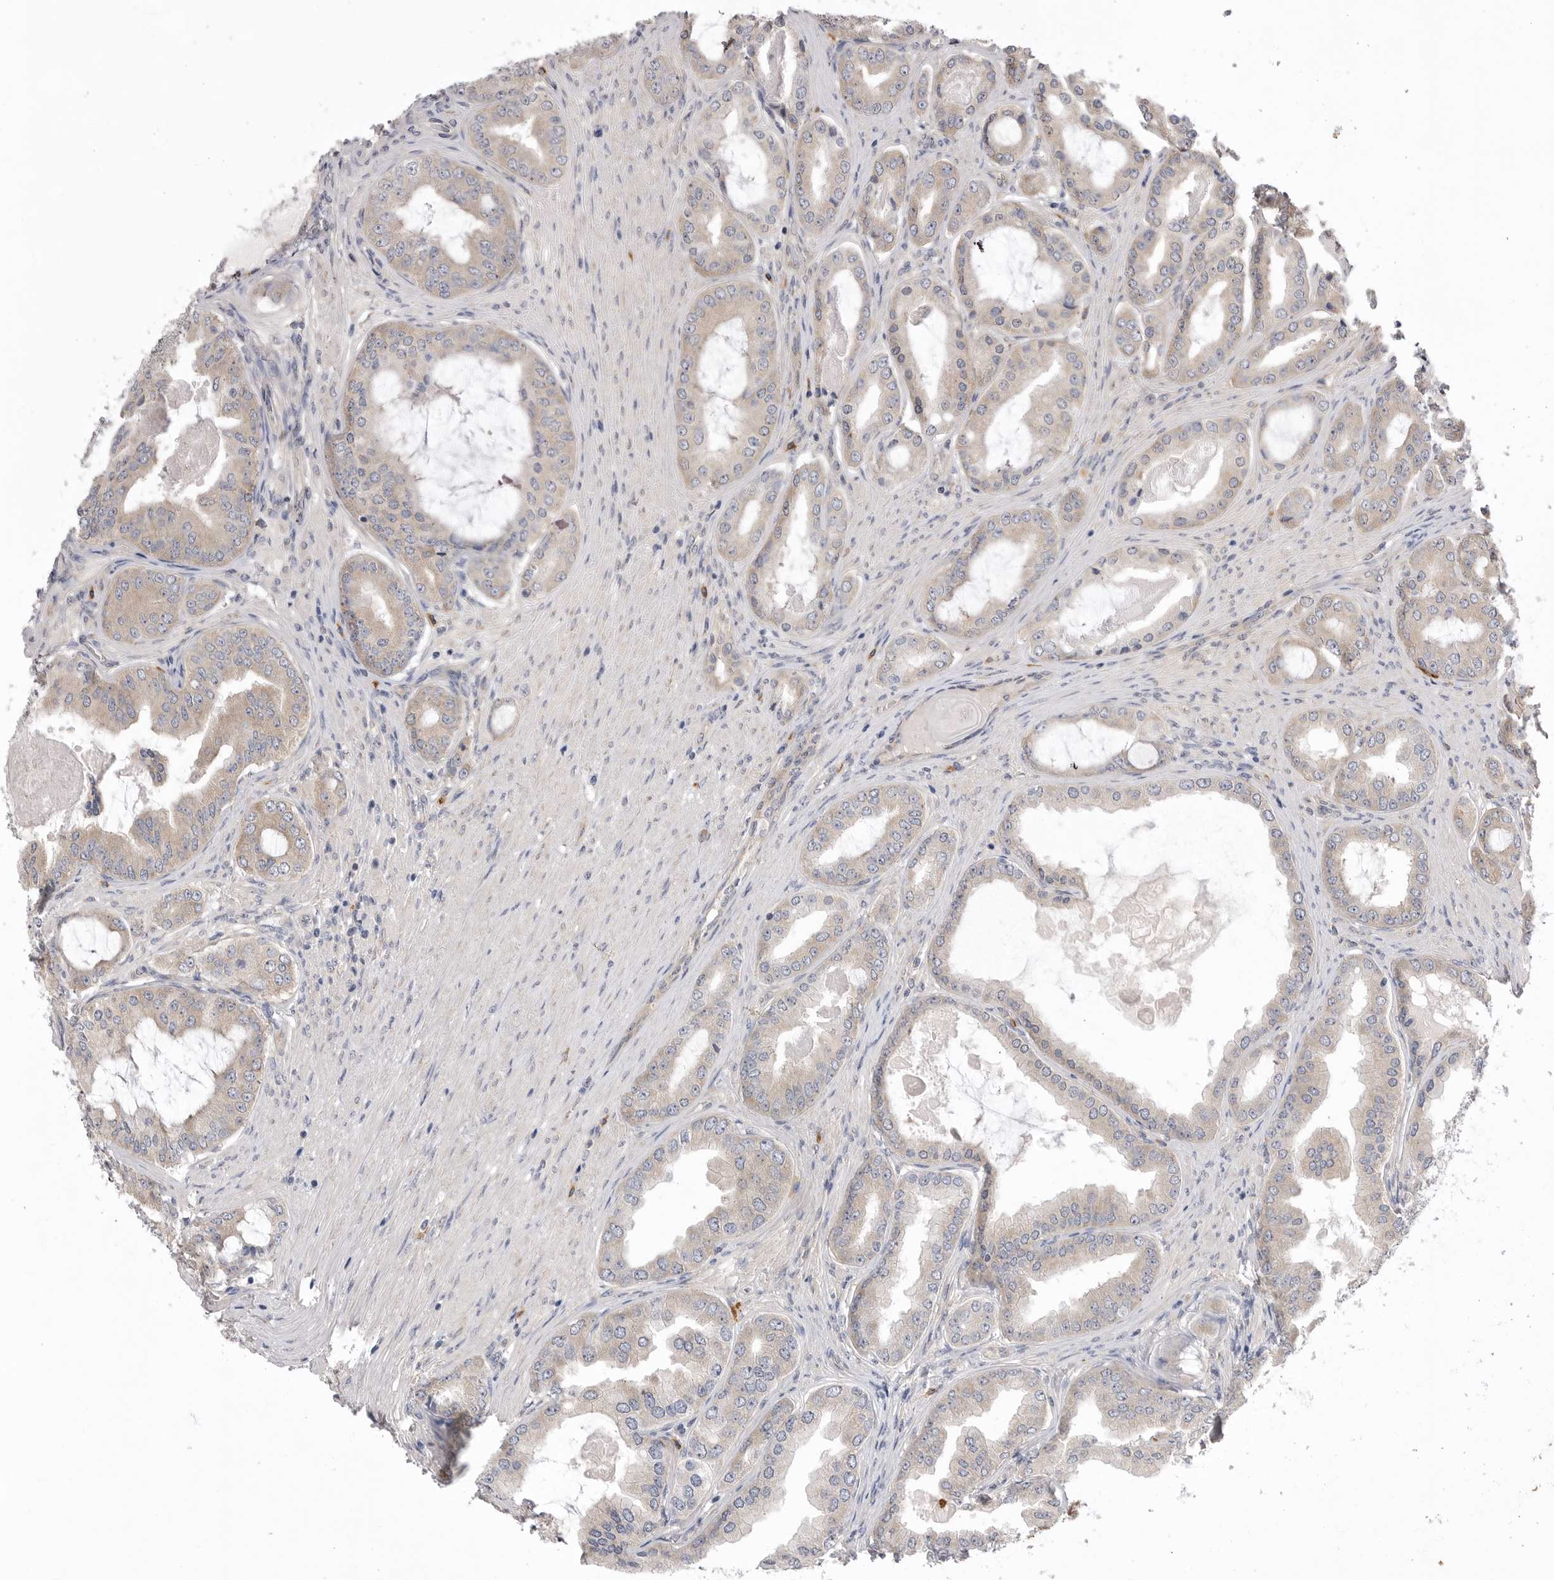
{"staining": {"intensity": "weak", "quantity": "<25%", "location": "cytoplasmic/membranous"}, "tissue": "prostate cancer", "cell_type": "Tumor cells", "image_type": "cancer", "snomed": [{"axis": "morphology", "description": "Adenocarcinoma, High grade"}, {"axis": "topography", "description": "Prostate"}], "caption": "This histopathology image is of prostate cancer stained with immunohistochemistry (IHC) to label a protein in brown with the nuclei are counter-stained blue. There is no staining in tumor cells.", "gene": "VAC14", "patient": {"sex": "male", "age": 60}}